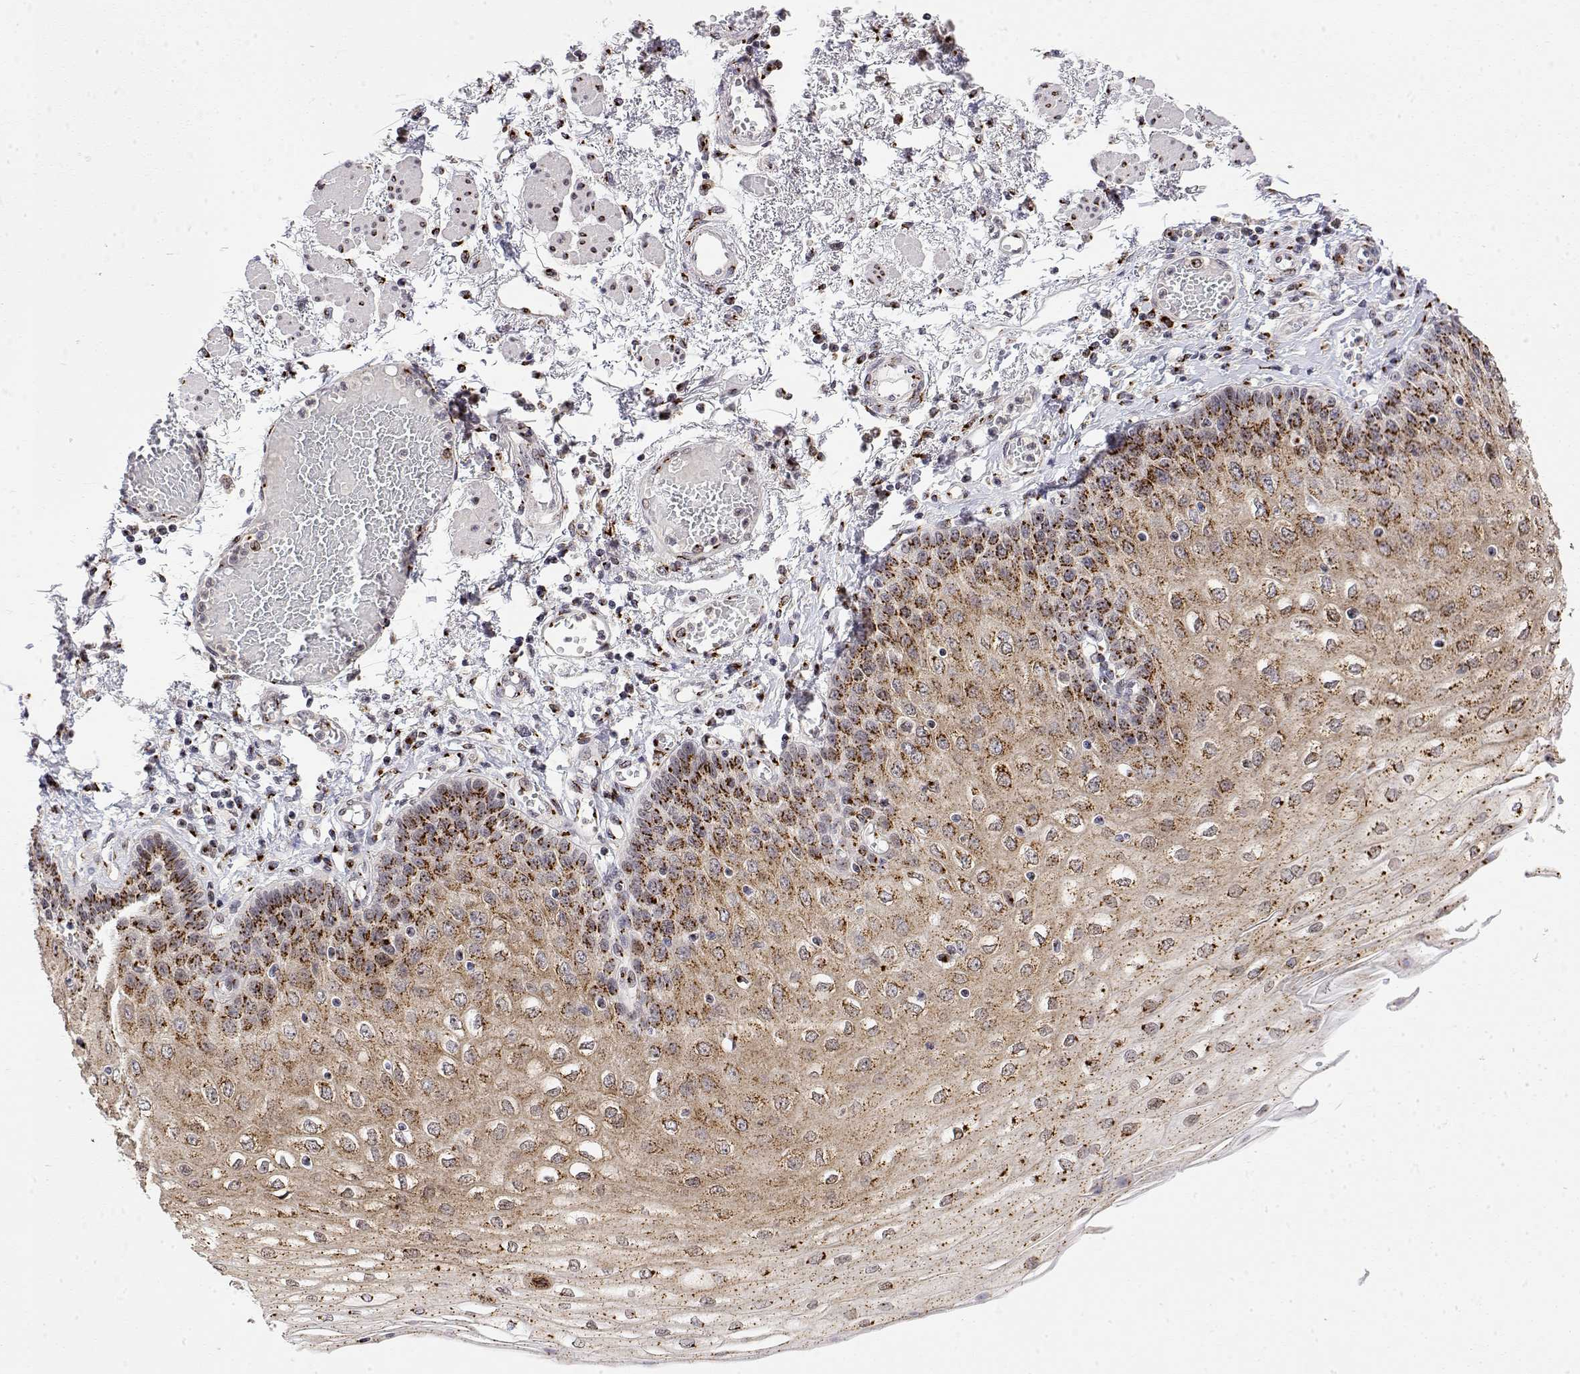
{"staining": {"intensity": "strong", "quantity": ">75%", "location": "cytoplasmic/membranous"}, "tissue": "esophagus", "cell_type": "Squamous epithelial cells", "image_type": "normal", "snomed": [{"axis": "morphology", "description": "Normal tissue, NOS"}, {"axis": "morphology", "description": "Adenocarcinoma, NOS"}, {"axis": "topography", "description": "Esophagus"}], "caption": "Immunohistochemical staining of normal esophagus exhibits strong cytoplasmic/membranous protein positivity in about >75% of squamous epithelial cells.", "gene": "YIPF3", "patient": {"sex": "male", "age": 81}}